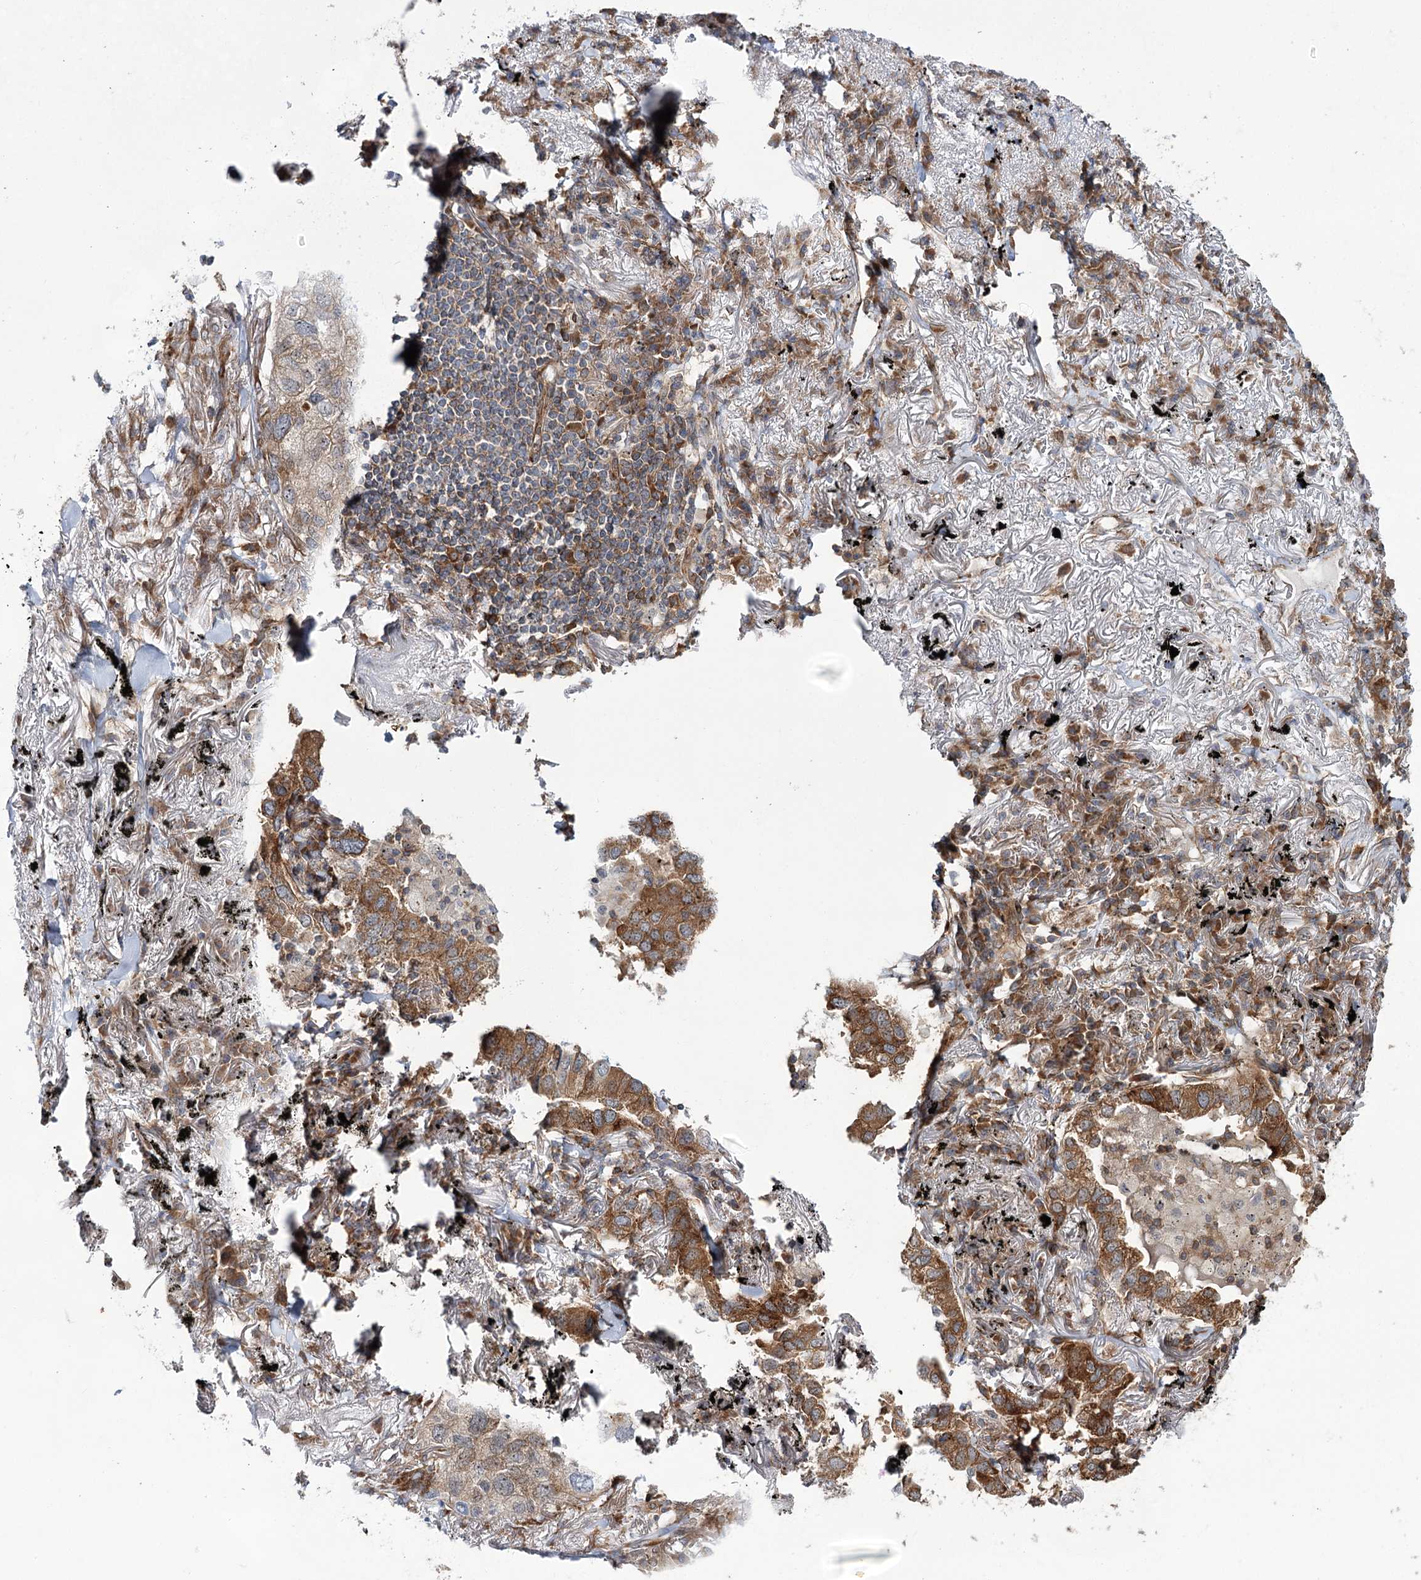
{"staining": {"intensity": "moderate", "quantity": ">75%", "location": "cytoplasmic/membranous"}, "tissue": "lung cancer", "cell_type": "Tumor cells", "image_type": "cancer", "snomed": [{"axis": "morphology", "description": "Adenocarcinoma, NOS"}, {"axis": "topography", "description": "Lung"}], "caption": "The histopathology image exhibits immunohistochemical staining of lung cancer (adenocarcinoma). There is moderate cytoplasmic/membranous staining is identified in about >75% of tumor cells.", "gene": "VWA2", "patient": {"sex": "male", "age": 65}}